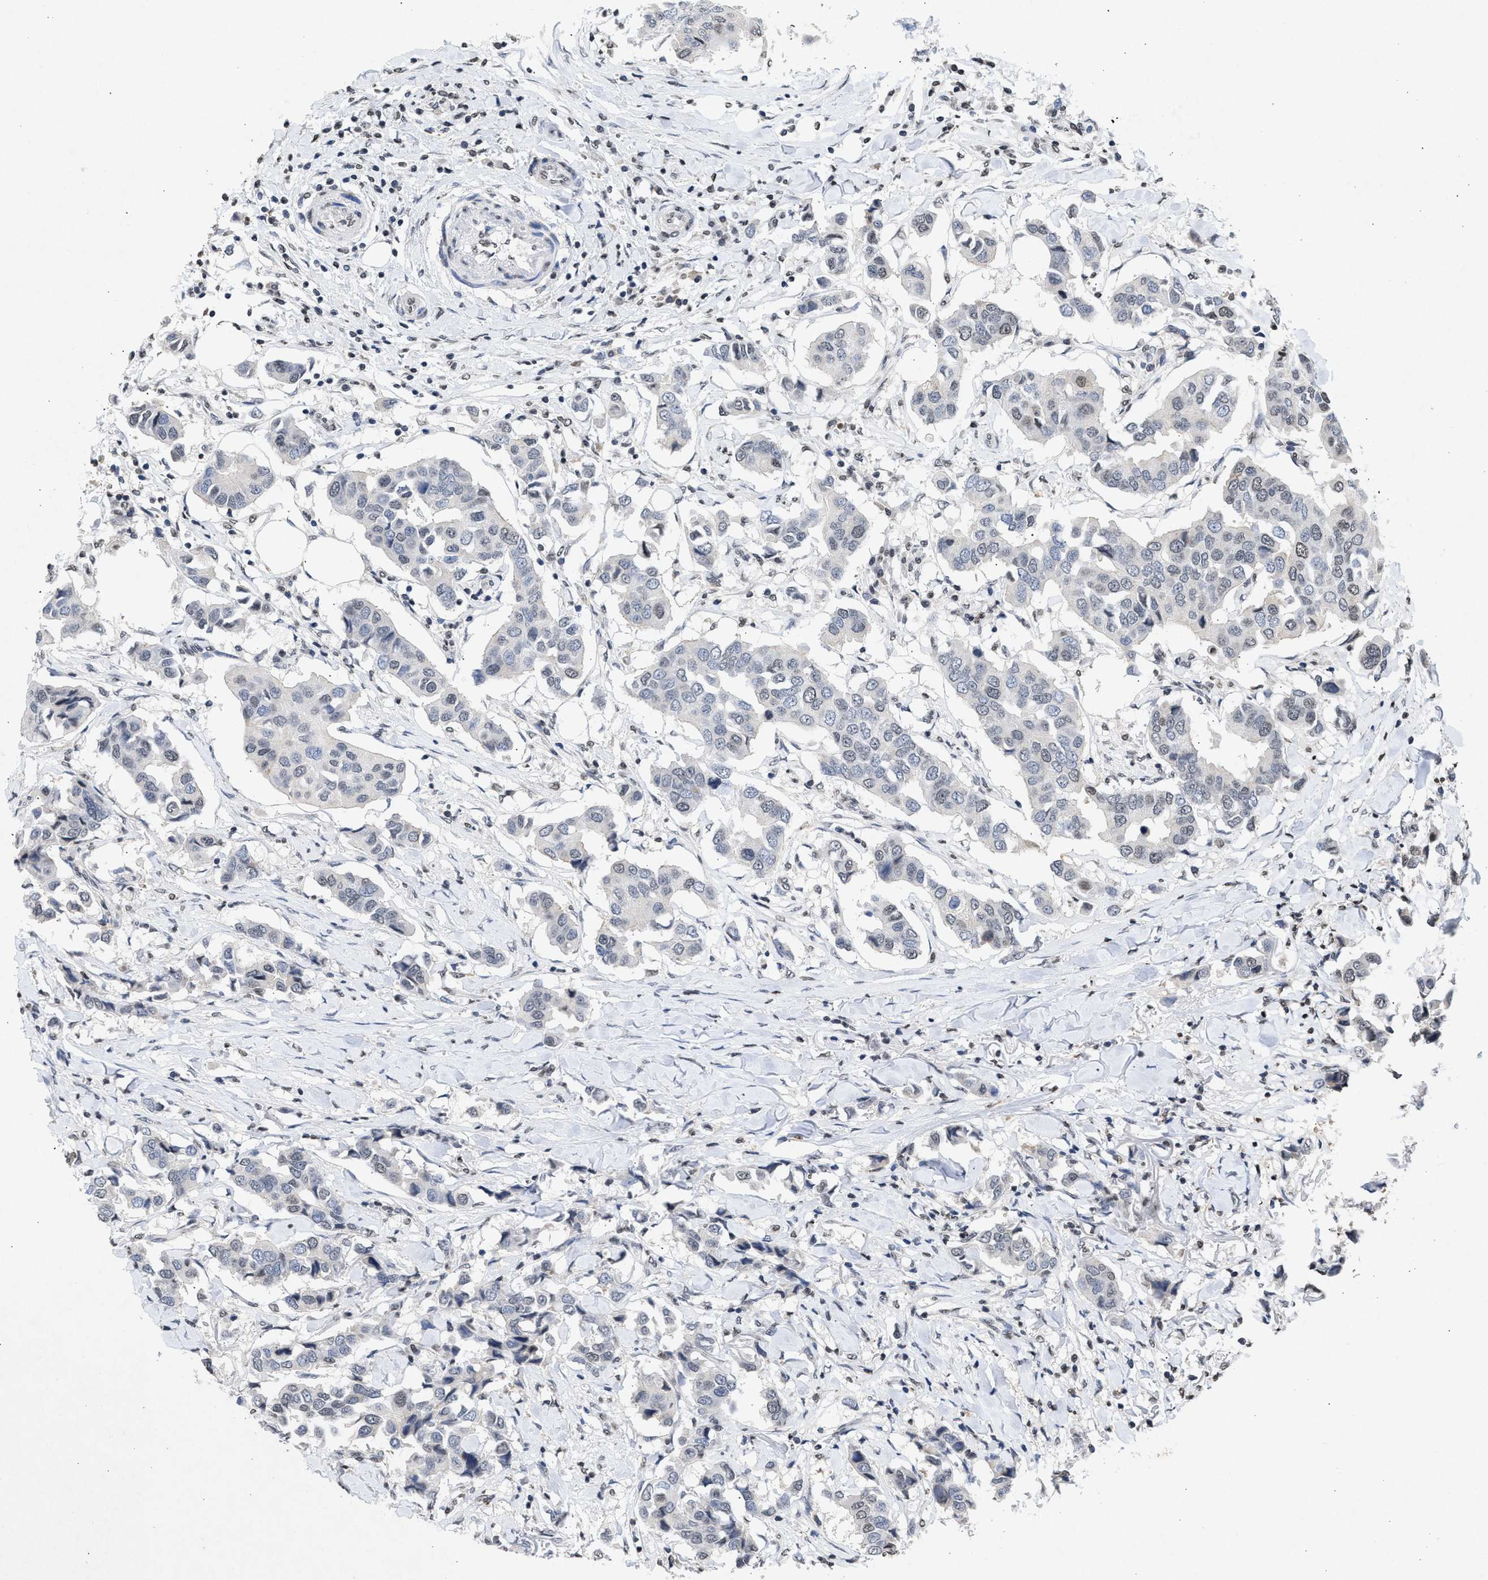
{"staining": {"intensity": "weak", "quantity": "<25%", "location": "nuclear"}, "tissue": "breast cancer", "cell_type": "Tumor cells", "image_type": "cancer", "snomed": [{"axis": "morphology", "description": "Duct carcinoma"}, {"axis": "topography", "description": "Breast"}], "caption": "Immunohistochemical staining of breast cancer displays no significant positivity in tumor cells. (IHC, brightfield microscopy, high magnification).", "gene": "NUP35", "patient": {"sex": "female", "age": 80}}